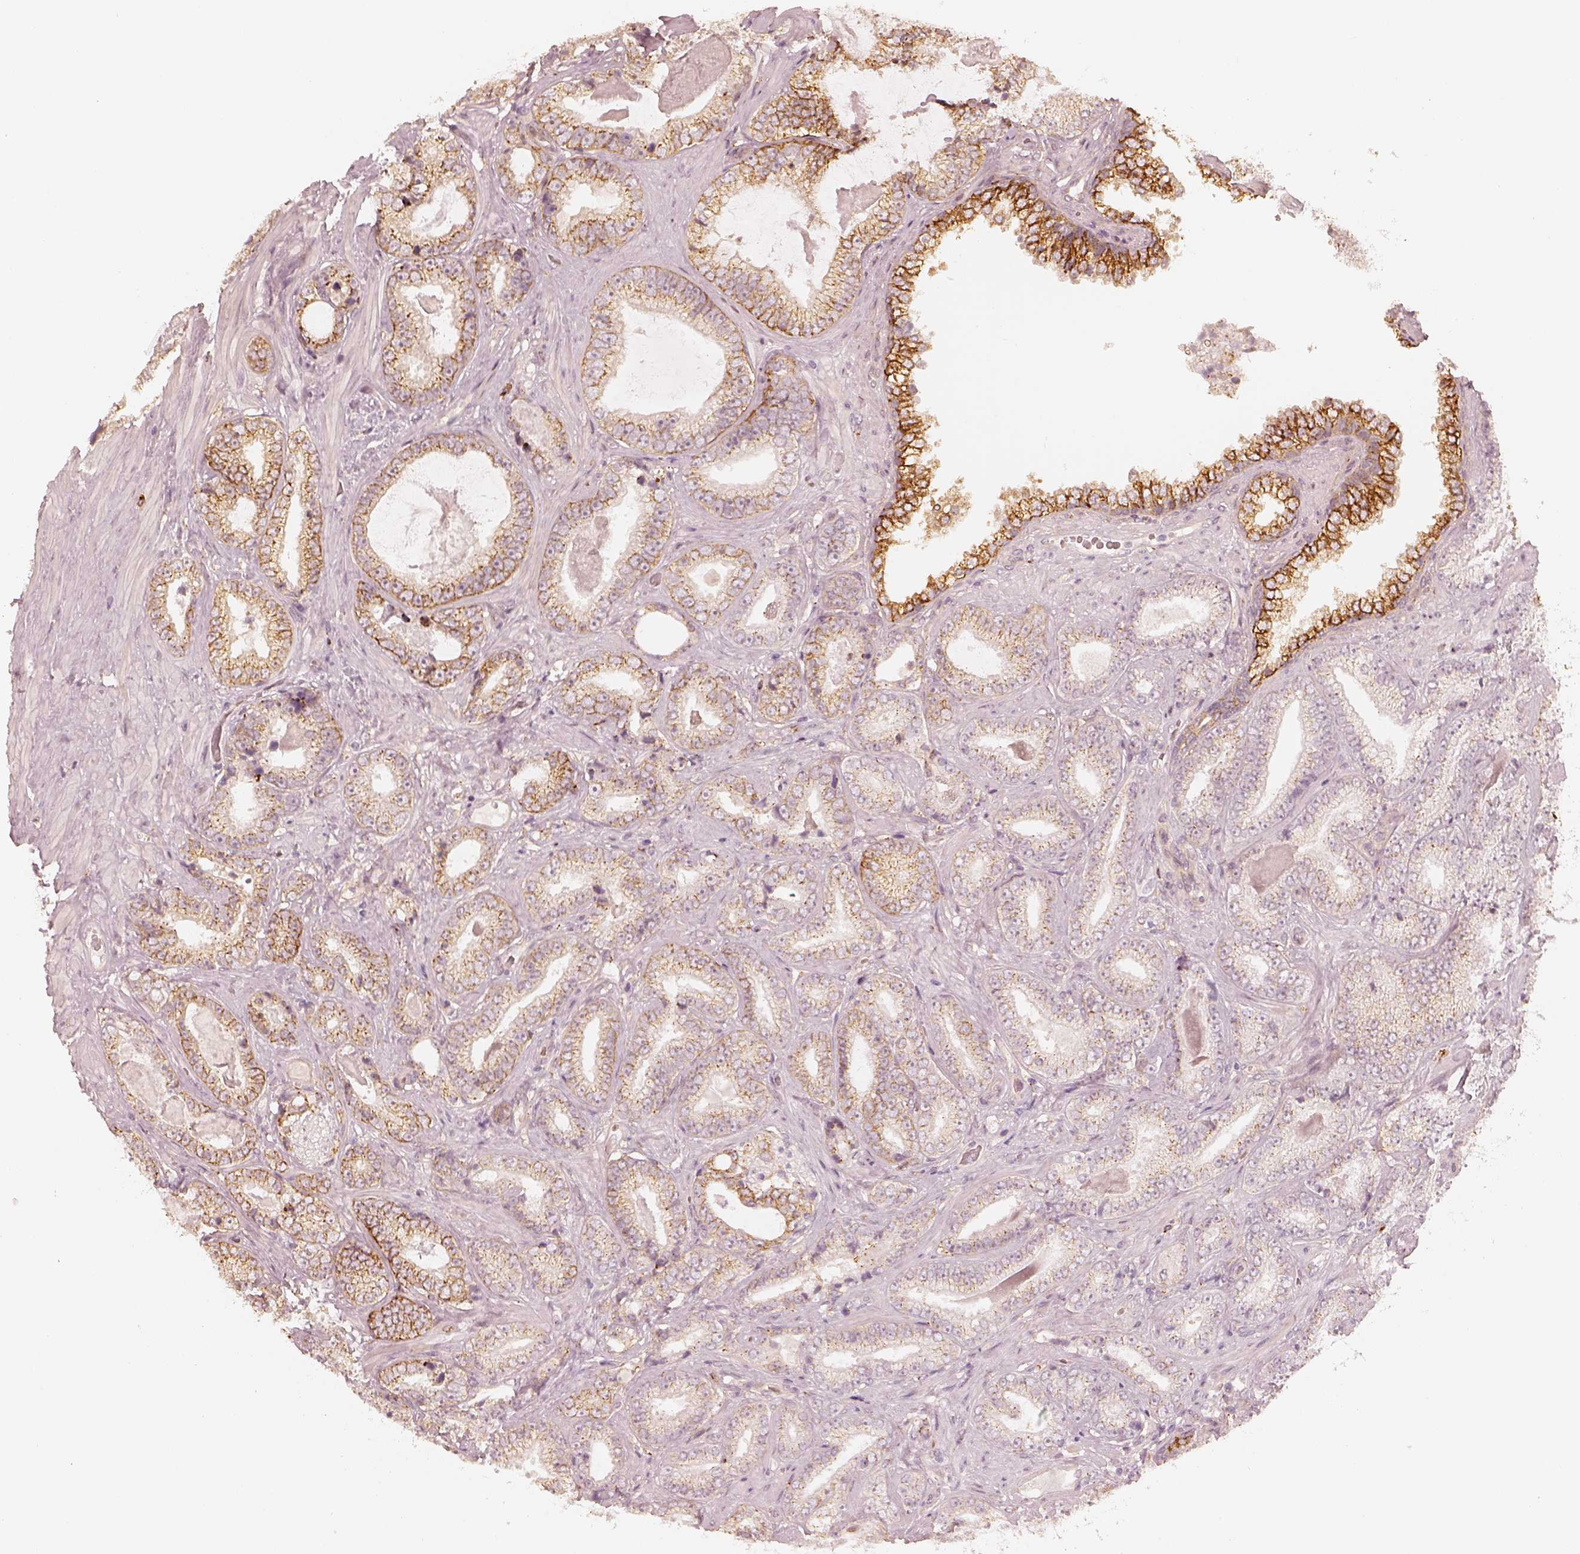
{"staining": {"intensity": "moderate", "quantity": "25%-75%", "location": "cytoplasmic/membranous"}, "tissue": "prostate cancer", "cell_type": "Tumor cells", "image_type": "cancer", "snomed": [{"axis": "morphology", "description": "Adenocarcinoma, Low grade"}, {"axis": "topography", "description": "Prostate"}], "caption": "Immunohistochemical staining of prostate cancer (adenocarcinoma (low-grade)) exhibits medium levels of moderate cytoplasmic/membranous protein expression in approximately 25%-75% of tumor cells.", "gene": "GORASP2", "patient": {"sex": "male", "age": 61}}